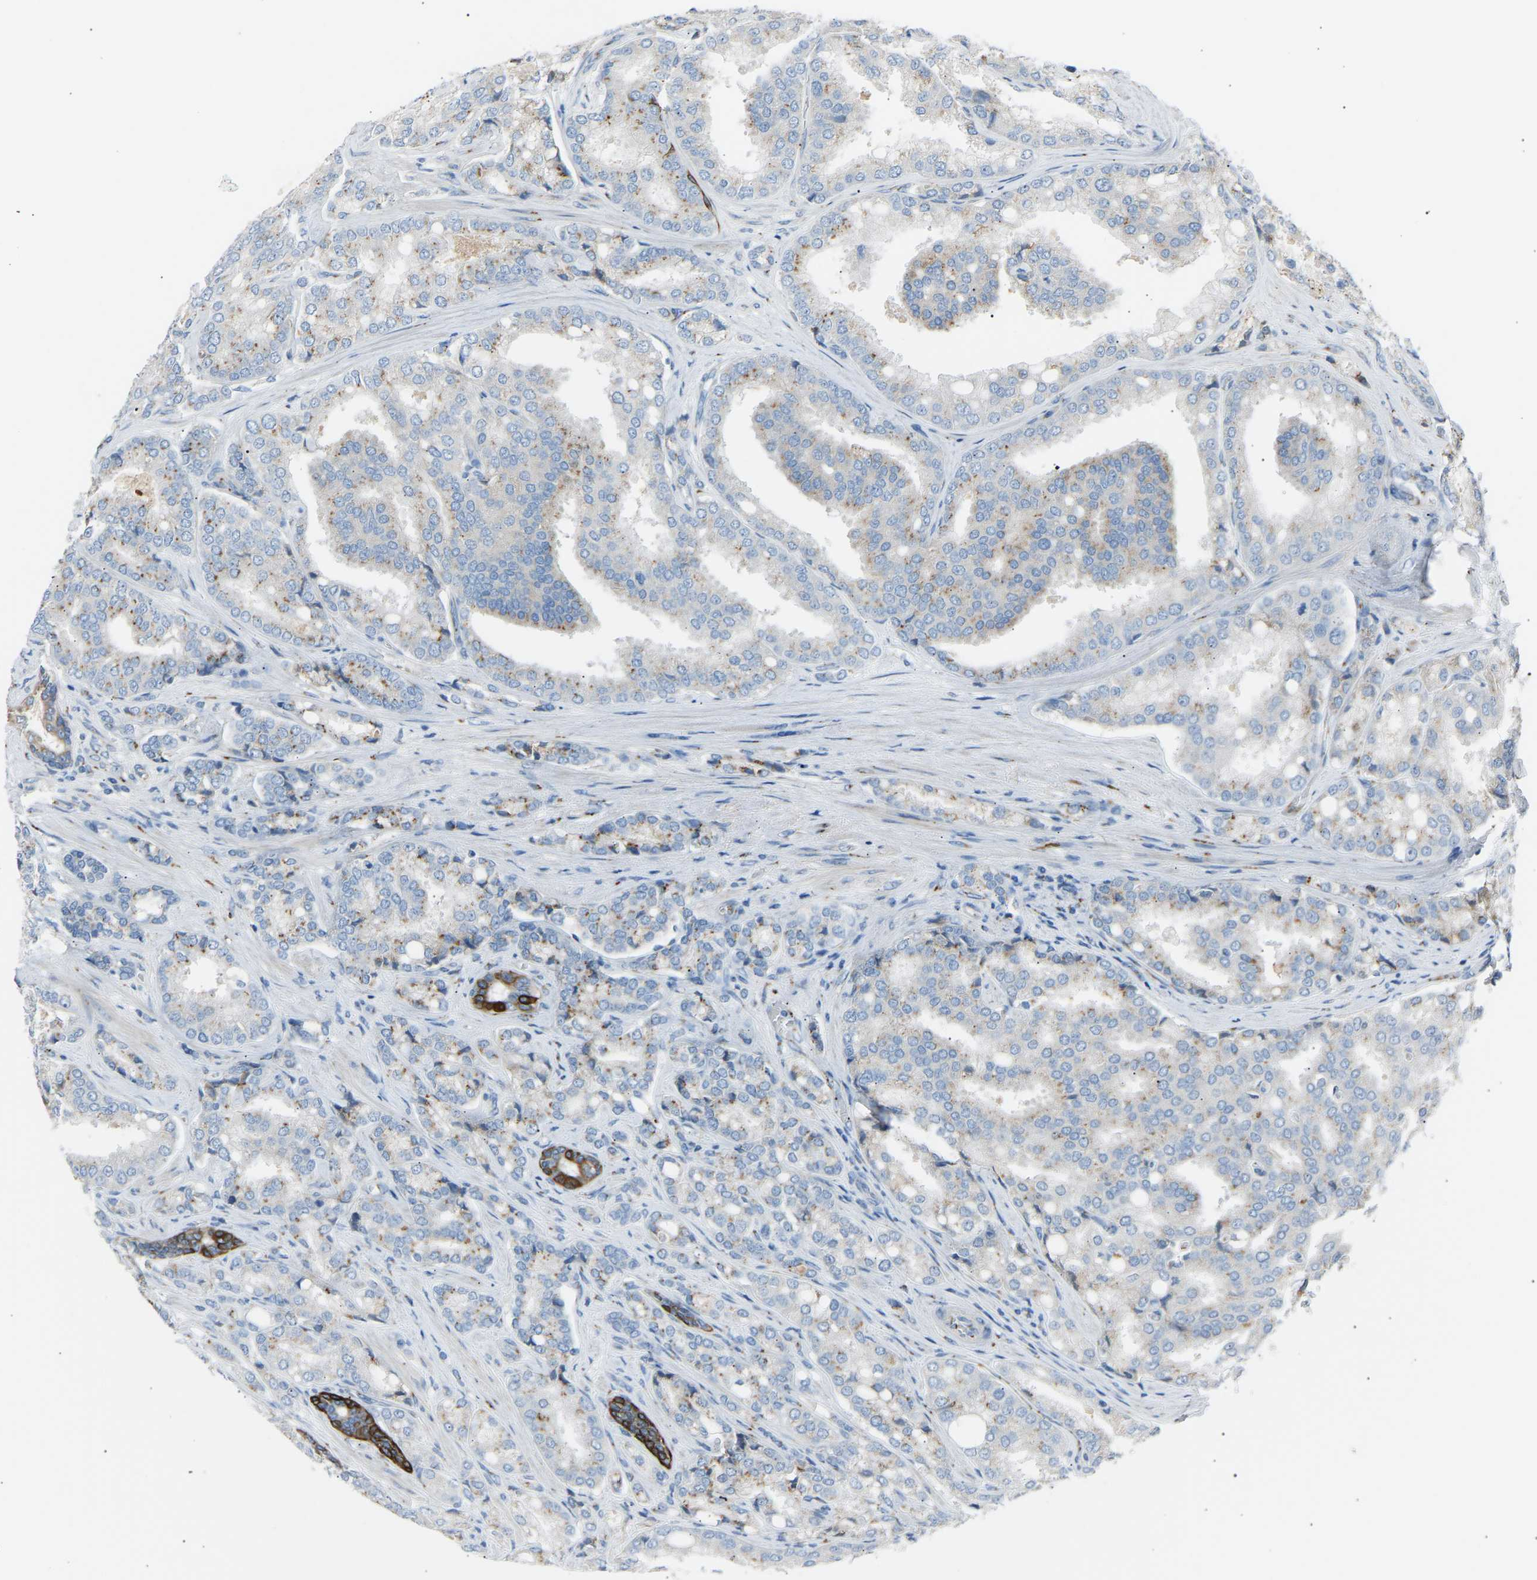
{"staining": {"intensity": "moderate", "quantity": "25%-75%", "location": "cytoplasmic/membranous"}, "tissue": "prostate cancer", "cell_type": "Tumor cells", "image_type": "cancer", "snomed": [{"axis": "morphology", "description": "Adenocarcinoma, High grade"}, {"axis": "topography", "description": "Prostate"}], "caption": "There is medium levels of moderate cytoplasmic/membranous staining in tumor cells of prostate cancer, as demonstrated by immunohistochemical staining (brown color).", "gene": "CYREN", "patient": {"sex": "male", "age": 50}}